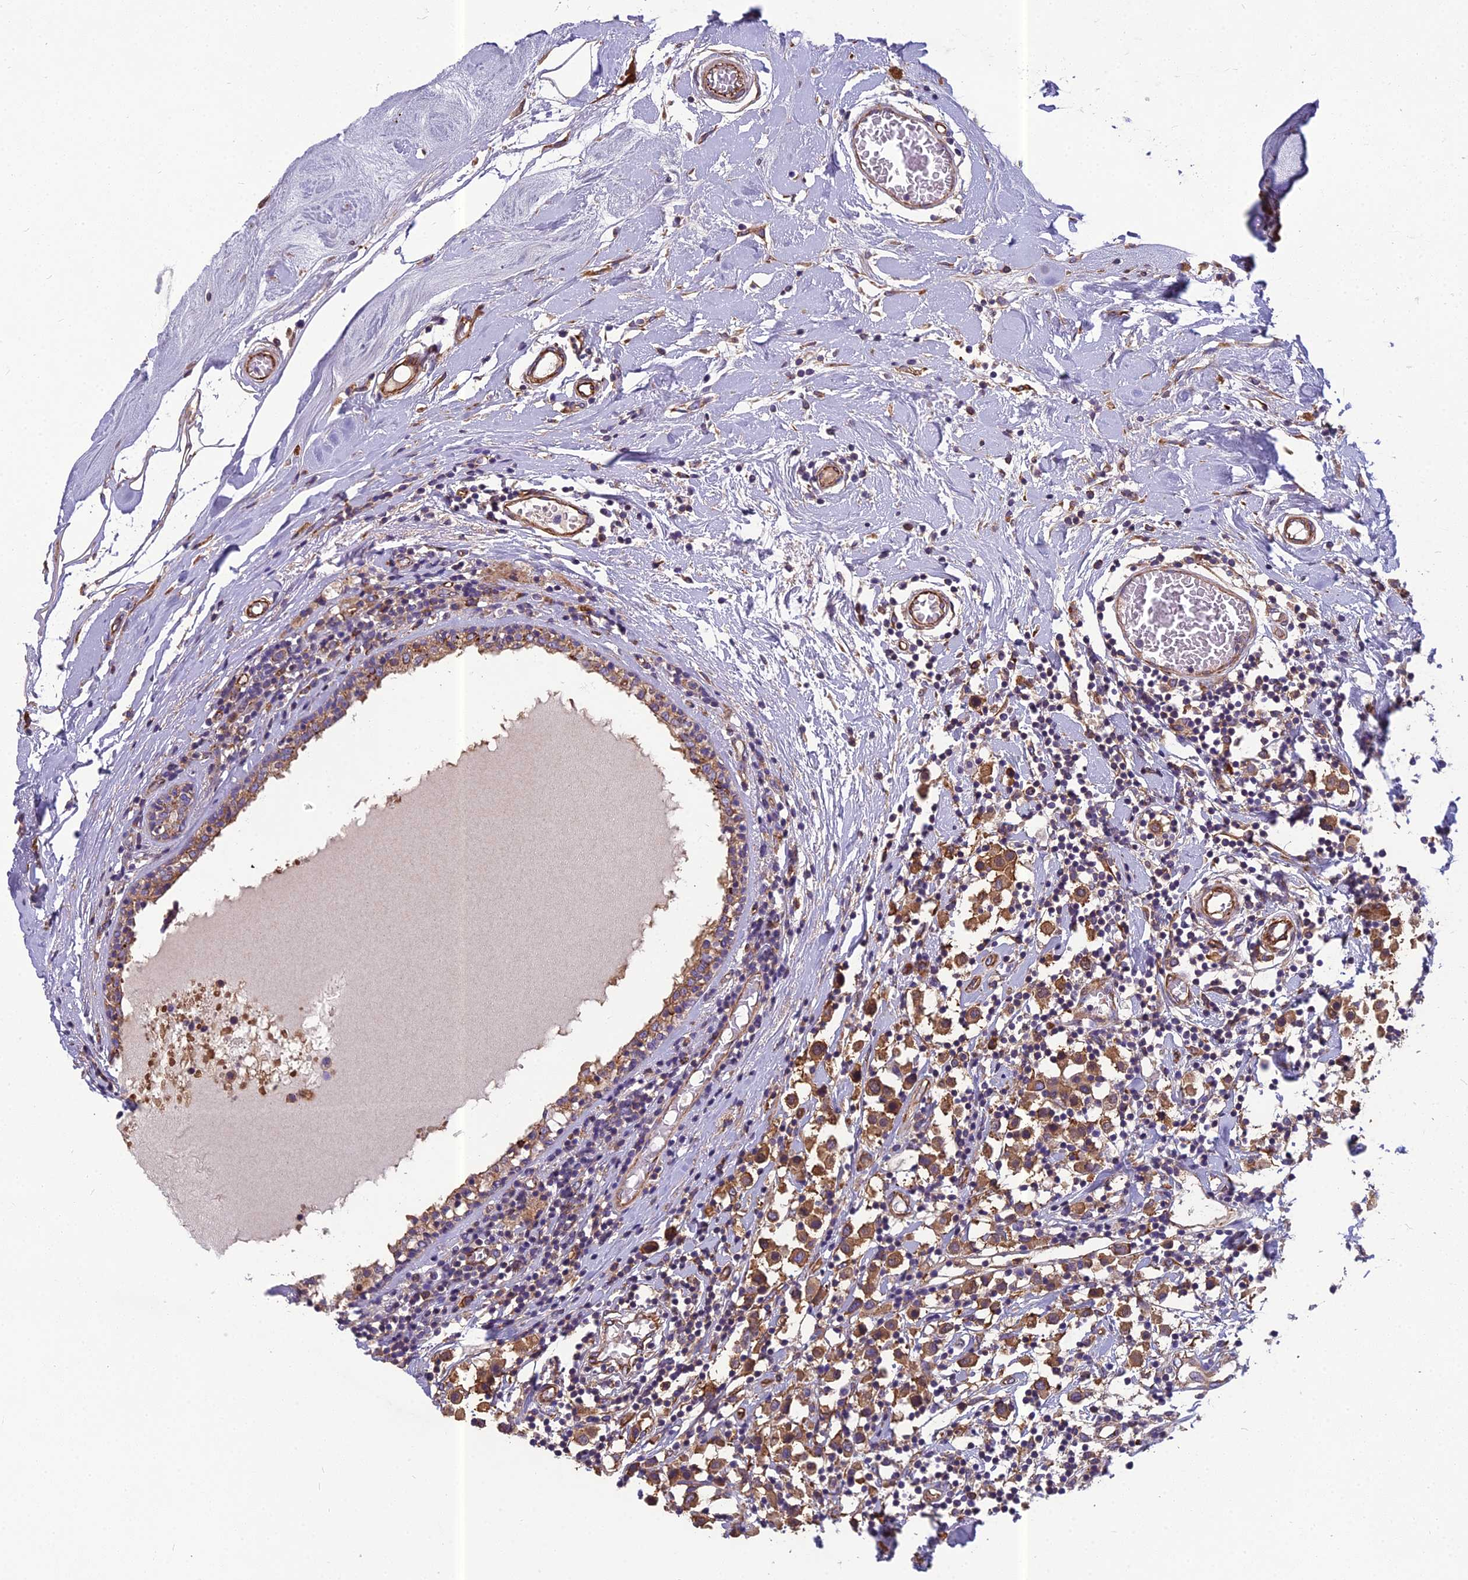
{"staining": {"intensity": "strong", "quantity": ">75%", "location": "cytoplasmic/membranous"}, "tissue": "breast cancer", "cell_type": "Tumor cells", "image_type": "cancer", "snomed": [{"axis": "morphology", "description": "Duct carcinoma"}, {"axis": "topography", "description": "Breast"}], "caption": "Strong cytoplasmic/membranous expression for a protein is seen in about >75% of tumor cells of breast infiltrating ductal carcinoma using immunohistochemistry (IHC).", "gene": "SPDL1", "patient": {"sex": "female", "age": 61}}